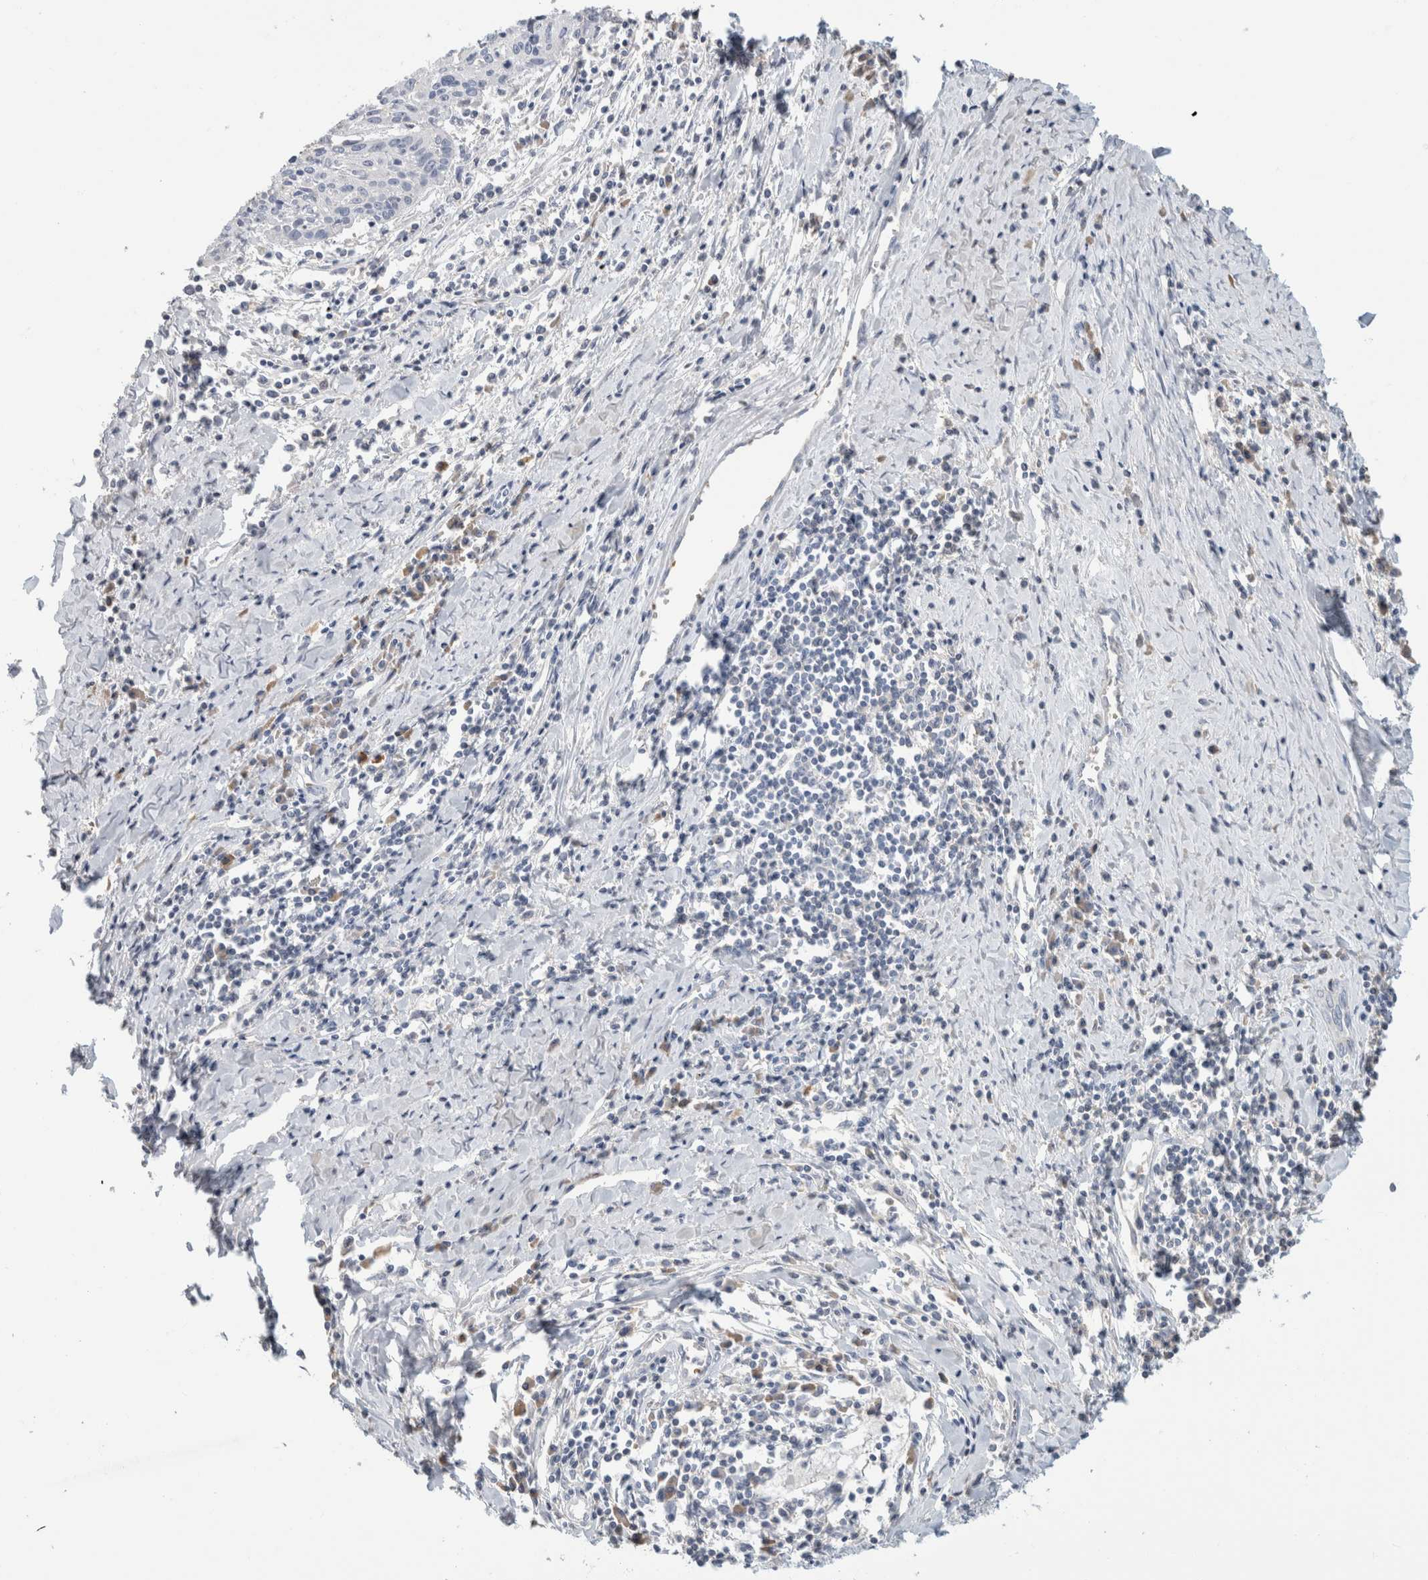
{"staining": {"intensity": "negative", "quantity": "none", "location": "none"}, "tissue": "cervical cancer", "cell_type": "Tumor cells", "image_type": "cancer", "snomed": [{"axis": "morphology", "description": "Squamous cell carcinoma, NOS"}, {"axis": "topography", "description": "Cervix"}], "caption": "High power microscopy image of an immunohistochemistry micrograph of squamous cell carcinoma (cervical), revealing no significant expression in tumor cells.", "gene": "CA1", "patient": {"sex": "female", "age": 51}}